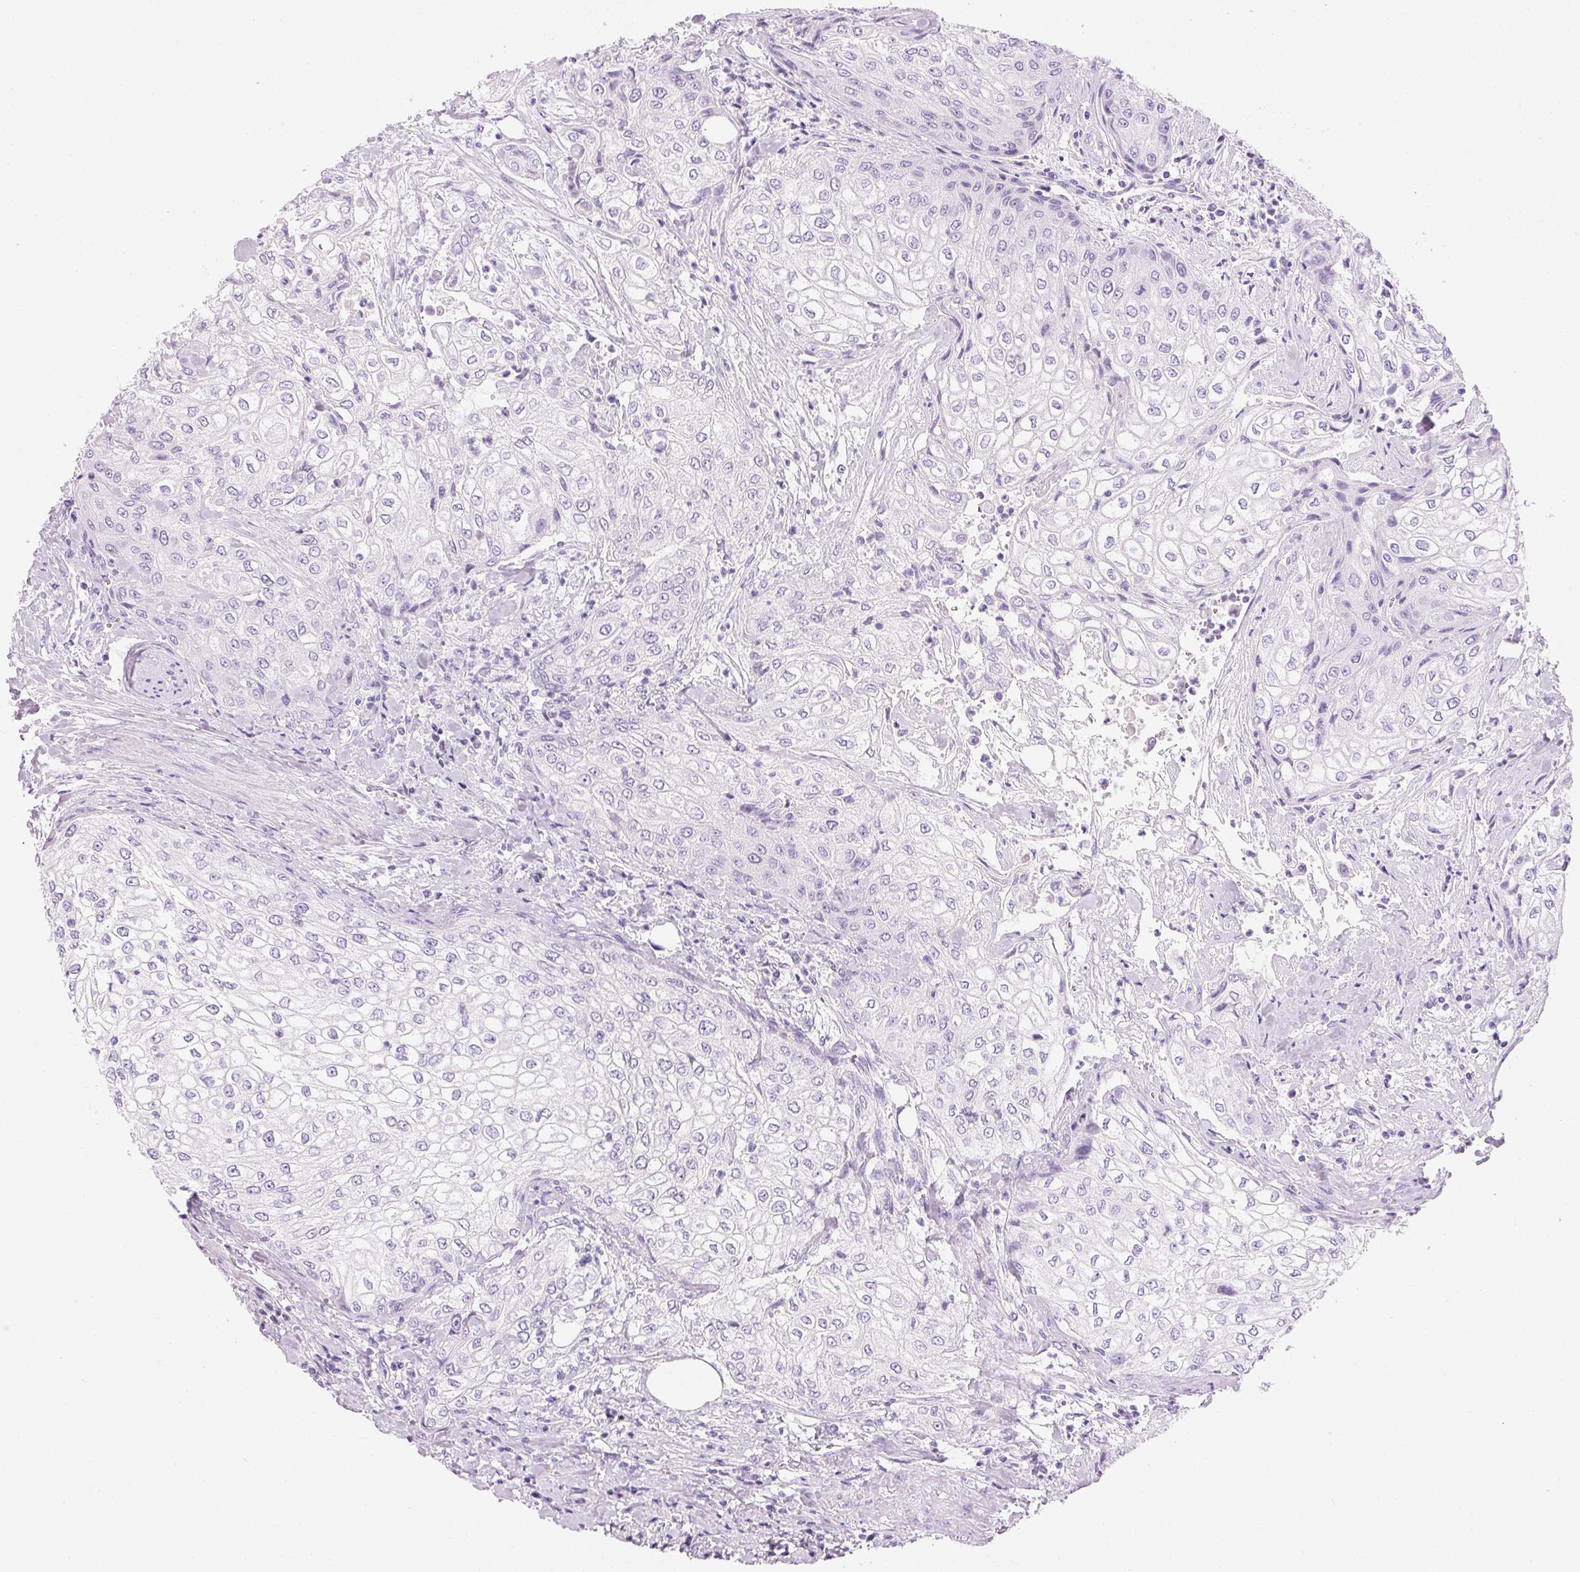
{"staining": {"intensity": "negative", "quantity": "none", "location": "none"}, "tissue": "urothelial cancer", "cell_type": "Tumor cells", "image_type": "cancer", "snomed": [{"axis": "morphology", "description": "Urothelial carcinoma, High grade"}, {"axis": "topography", "description": "Urinary bladder"}], "caption": "Protein analysis of urothelial cancer demonstrates no significant positivity in tumor cells.", "gene": "IGFBP1", "patient": {"sex": "male", "age": 62}}